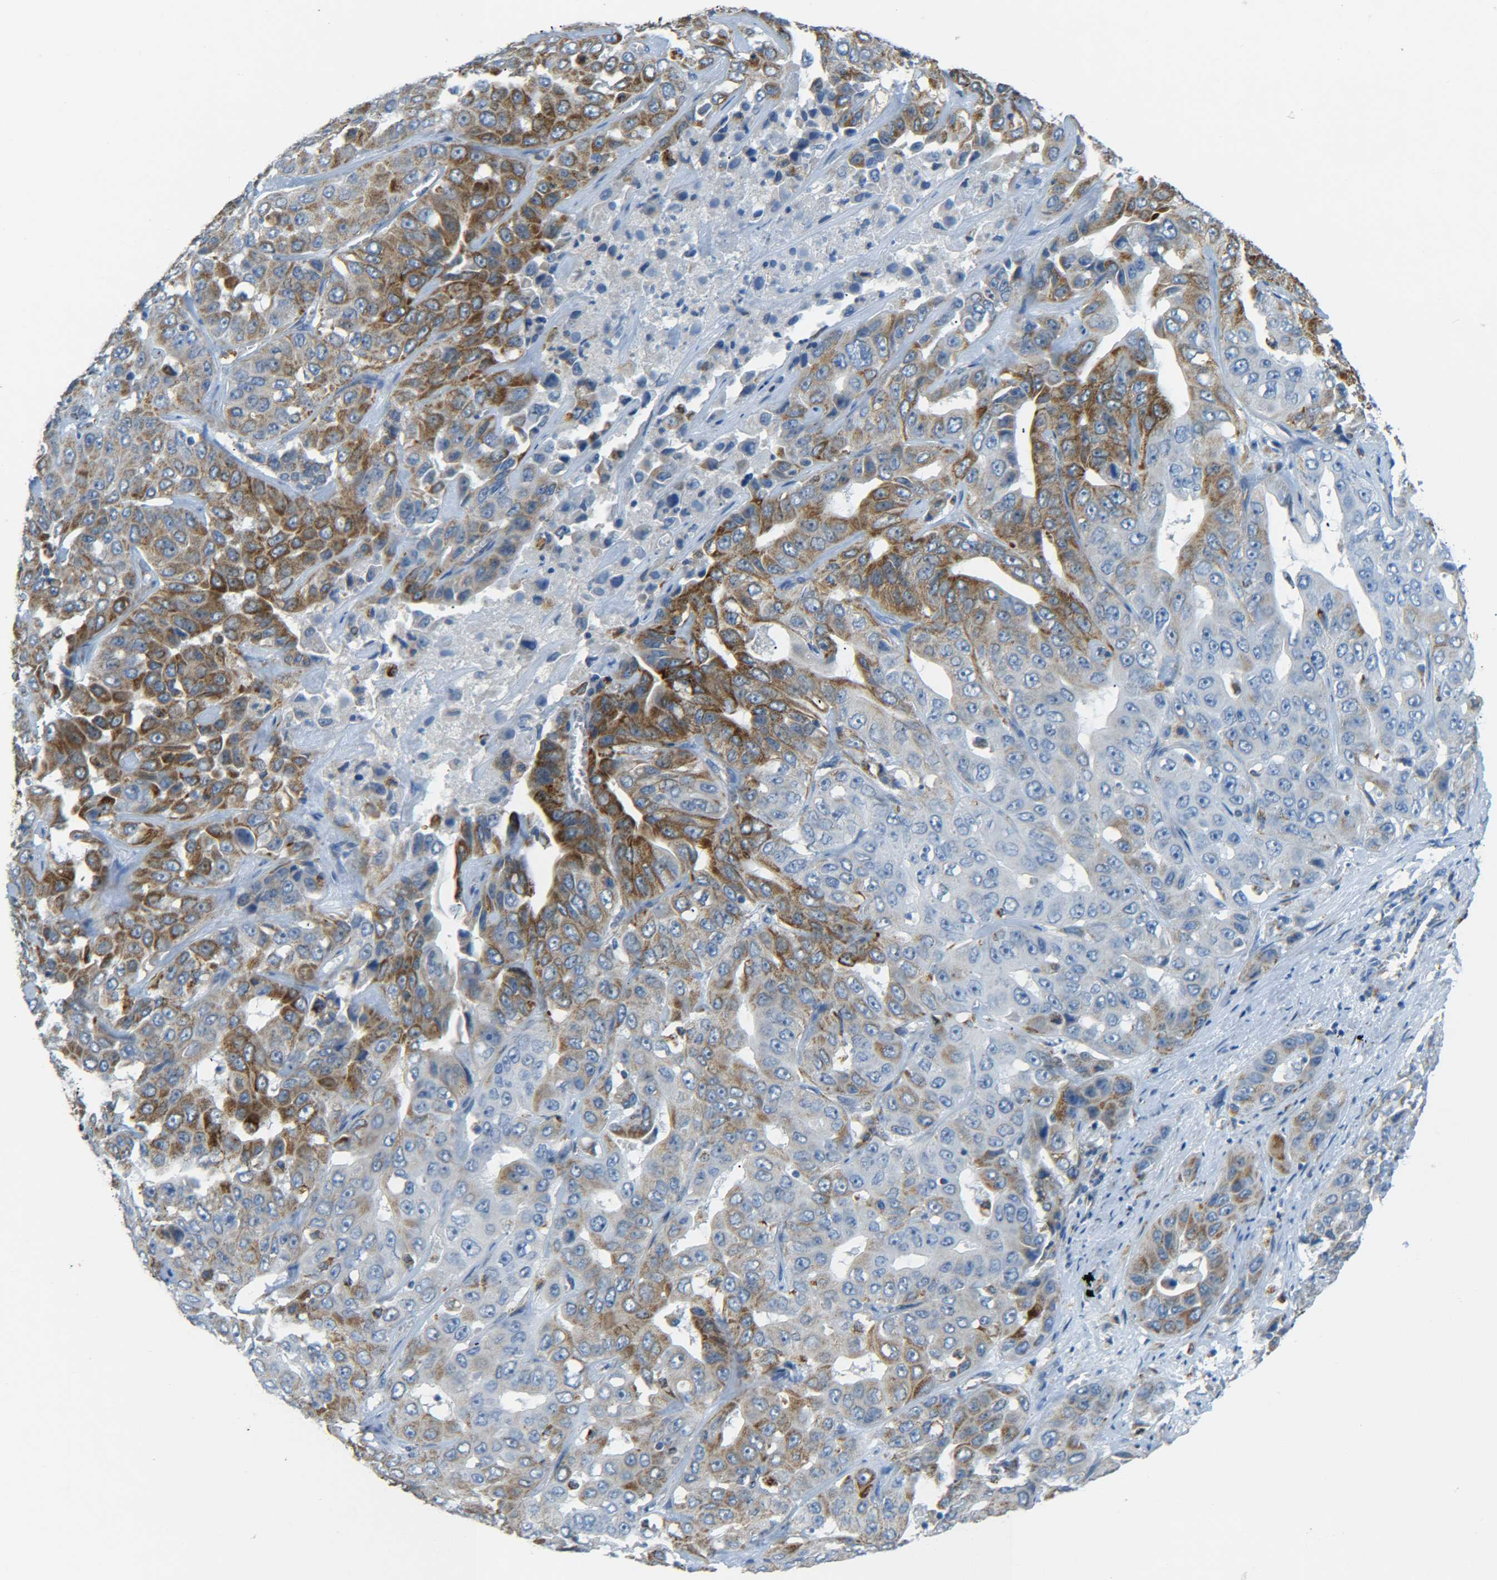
{"staining": {"intensity": "moderate", "quantity": "25%-75%", "location": "cytoplasmic/membranous"}, "tissue": "liver cancer", "cell_type": "Tumor cells", "image_type": "cancer", "snomed": [{"axis": "morphology", "description": "Cholangiocarcinoma"}, {"axis": "topography", "description": "Liver"}], "caption": "Protein staining by immunohistochemistry exhibits moderate cytoplasmic/membranous staining in approximately 25%-75% of tumor cells in liver cancer (cholangiocarcinoma).", "gene": "CYB5R1", "patient": {"sex": "female", "age": 52}}